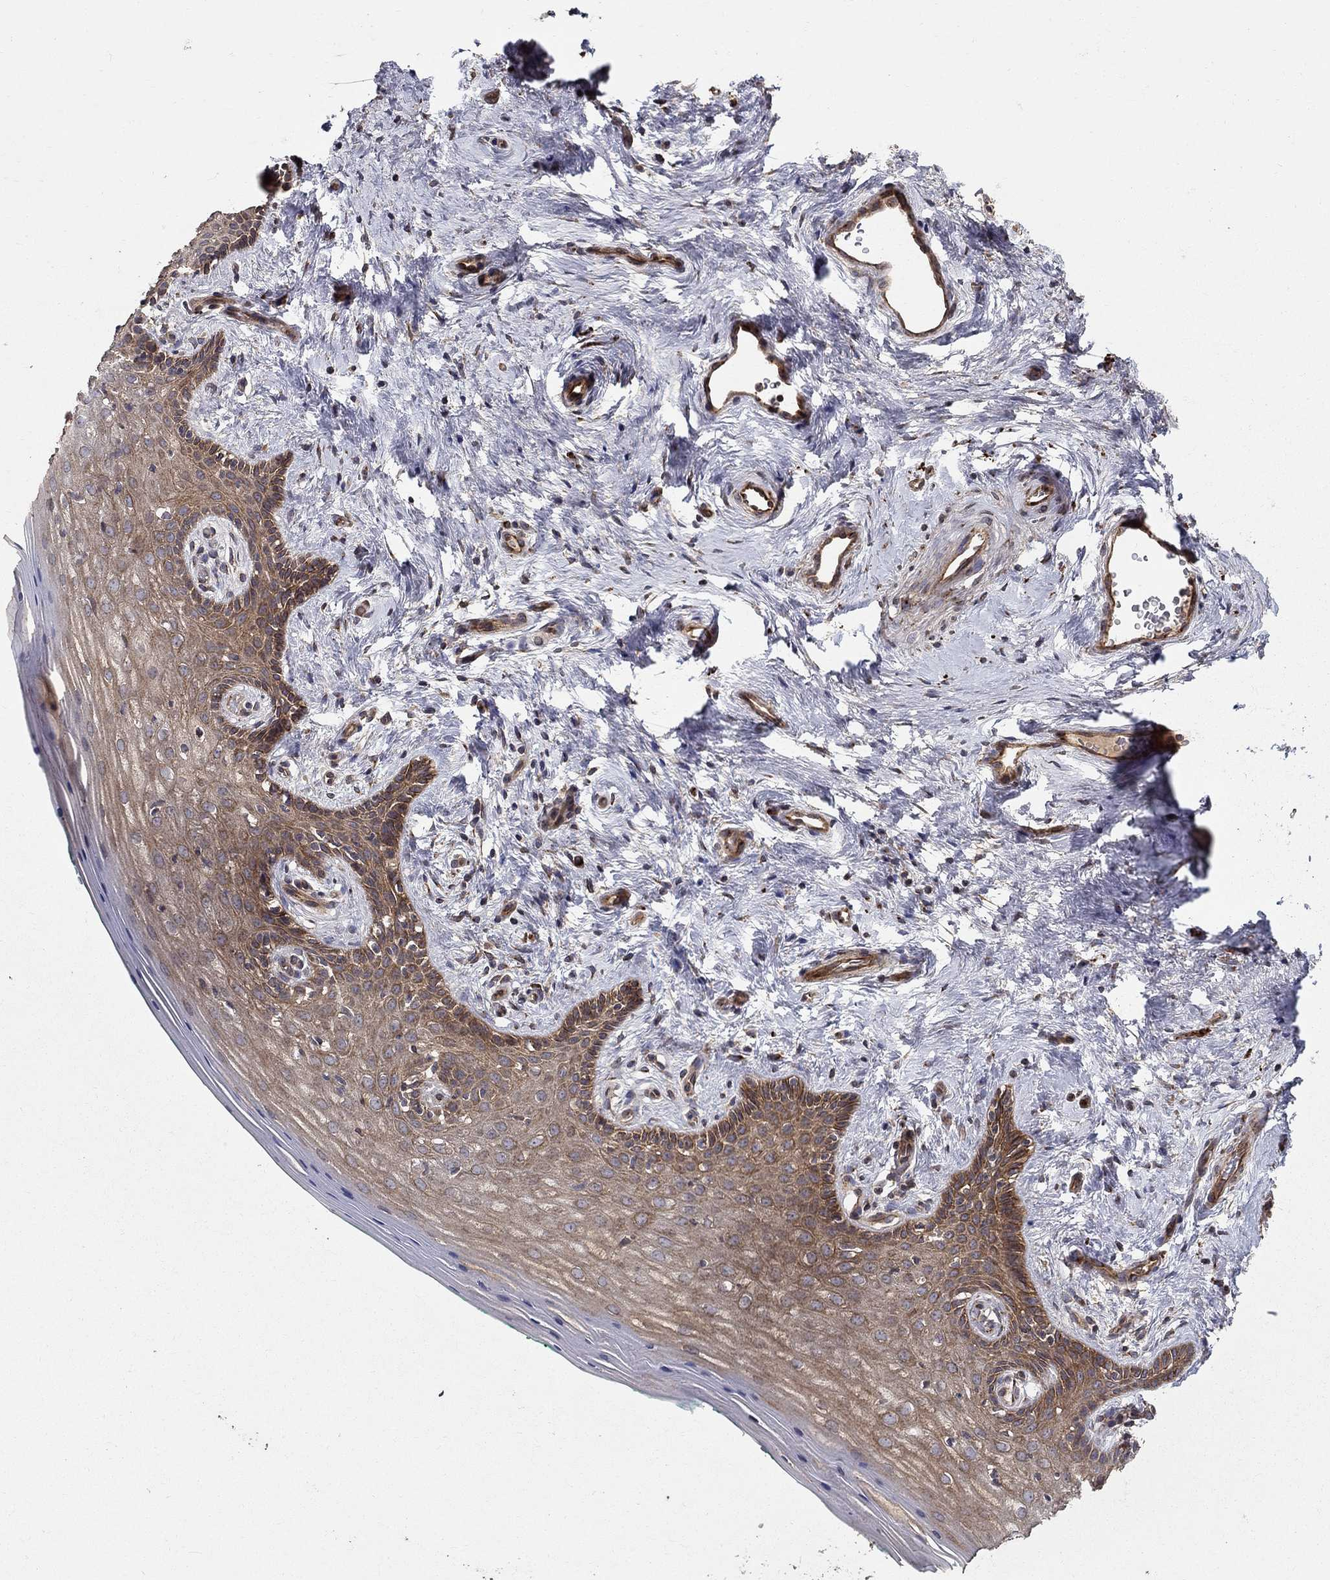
{"staining": {"intensity": "moderate", "quantity": ">75%", "location": "cytoplasmic/membranous"}, "tissue": "vagina", "cell_type": "Squamous epithelial cells", "image_type": "normal", "snomed": [{"axis": "morphology", "description": "Normal tissue, NOS"}, {"axis": "topography", "description": "Vagina"}], "caption": "Immunohistochemical staining of benign vagina exhibits moderate cytoplasmic/membranous protein positivity in approximately >75% of squamous epithelial cells. Nuclei are stained in blue.", "gene": "BMERB1", "patient": {"sex": "female", "age": 45}}